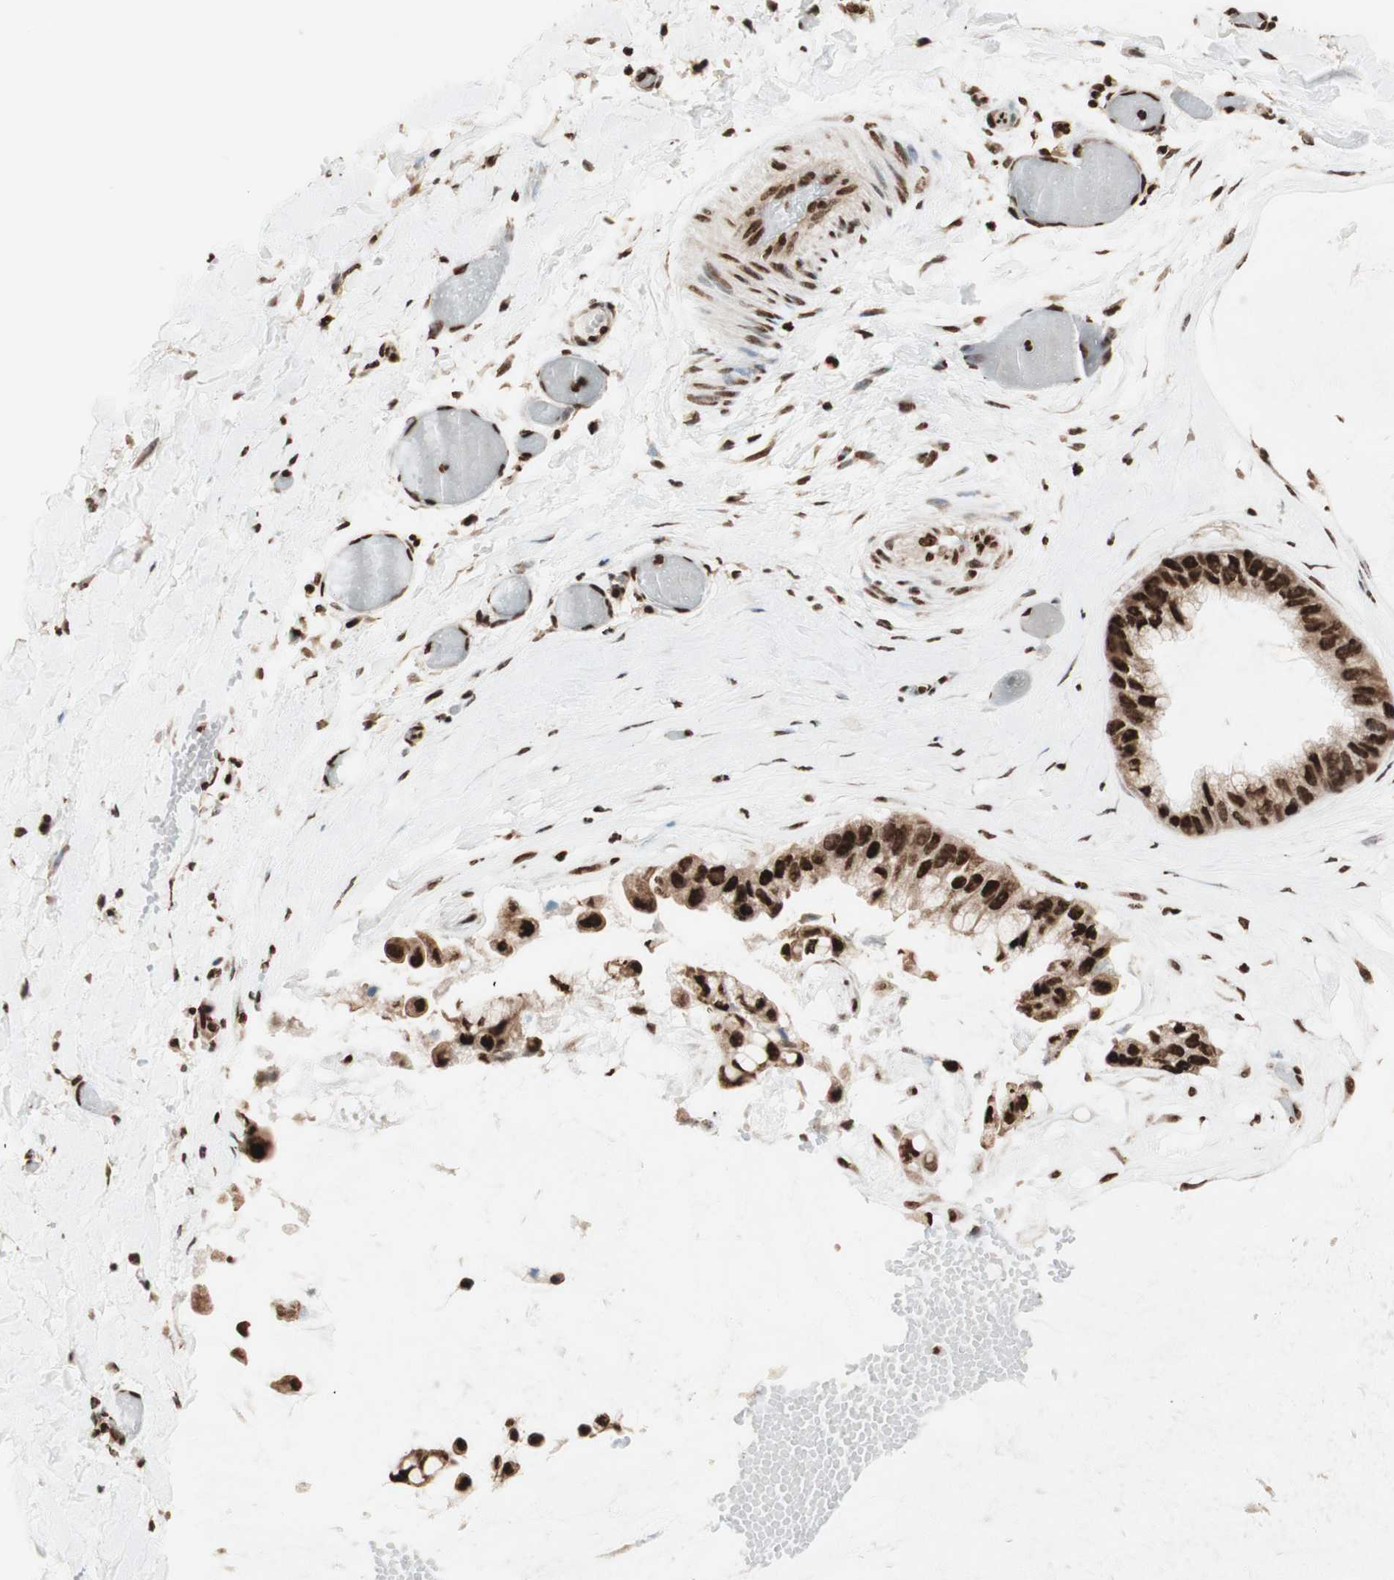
{"staining": {"intensity": "strong", "quantity": ">75%", "location": "cytoplasmic/membranous,nuclear"}, "tissue": "ovarian cancer", "cell_type": "Tumor cells", "image_type": "cancer", "snomed": [{"axis": "morphology", "description": "Cystadenocarcinoma, mucinous, NOS"}, {"axis": "topography", "description": "Ovary"}], "caption": "IHC of human ovarian cancer (mucinous cystadenocarcinoma) shows high levels of strong cytoplasmic/membranous and nuclear staining in approximately >75% of tumor cells.", "gene": "HNRNPA2B1", "patient": {"sex": "female", "age": 39}}